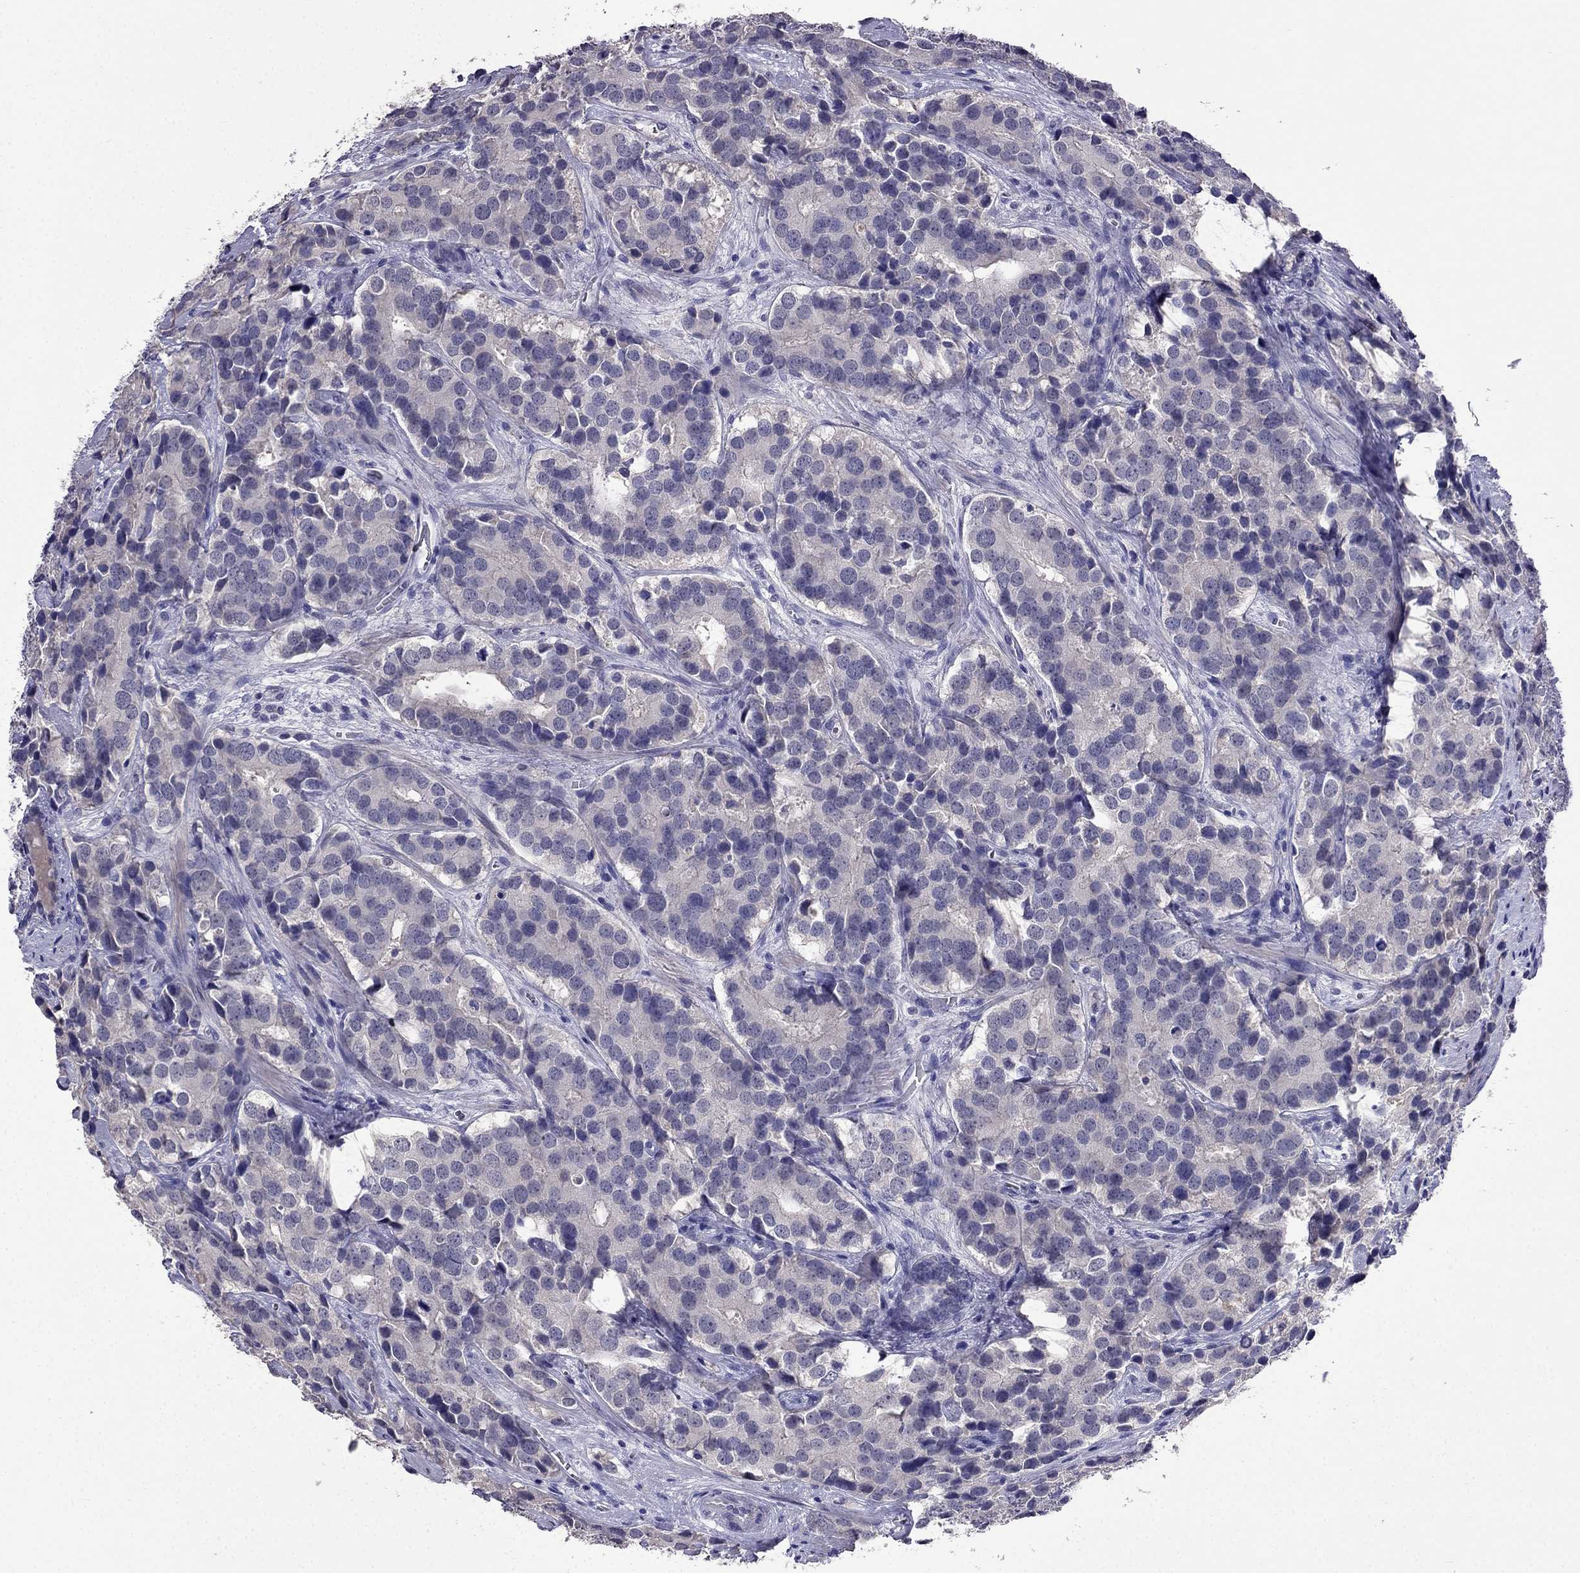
{"staining": {"intensity": "negative", "quantity": "none", "location": "none"}, "tissue": "prostate cancer", "cell_type": "Tumor cells", "image_type": "cancer", "snomed": [{"axis": "morphology", "description": "Adenocarcinoma, NOS"}, {"axis": "topography", "description": "Prostate and seminal vesicle, NOS"}], "caption": "This histopathology image is of prostate adenocarcinoma stained with immunohistochemistry to label a protein in brown with the nuclei are counter-stained blue. There is no expression in tumor cells.", "gene": "AQP9", "patient": {"sex": "male", "age": 63}}